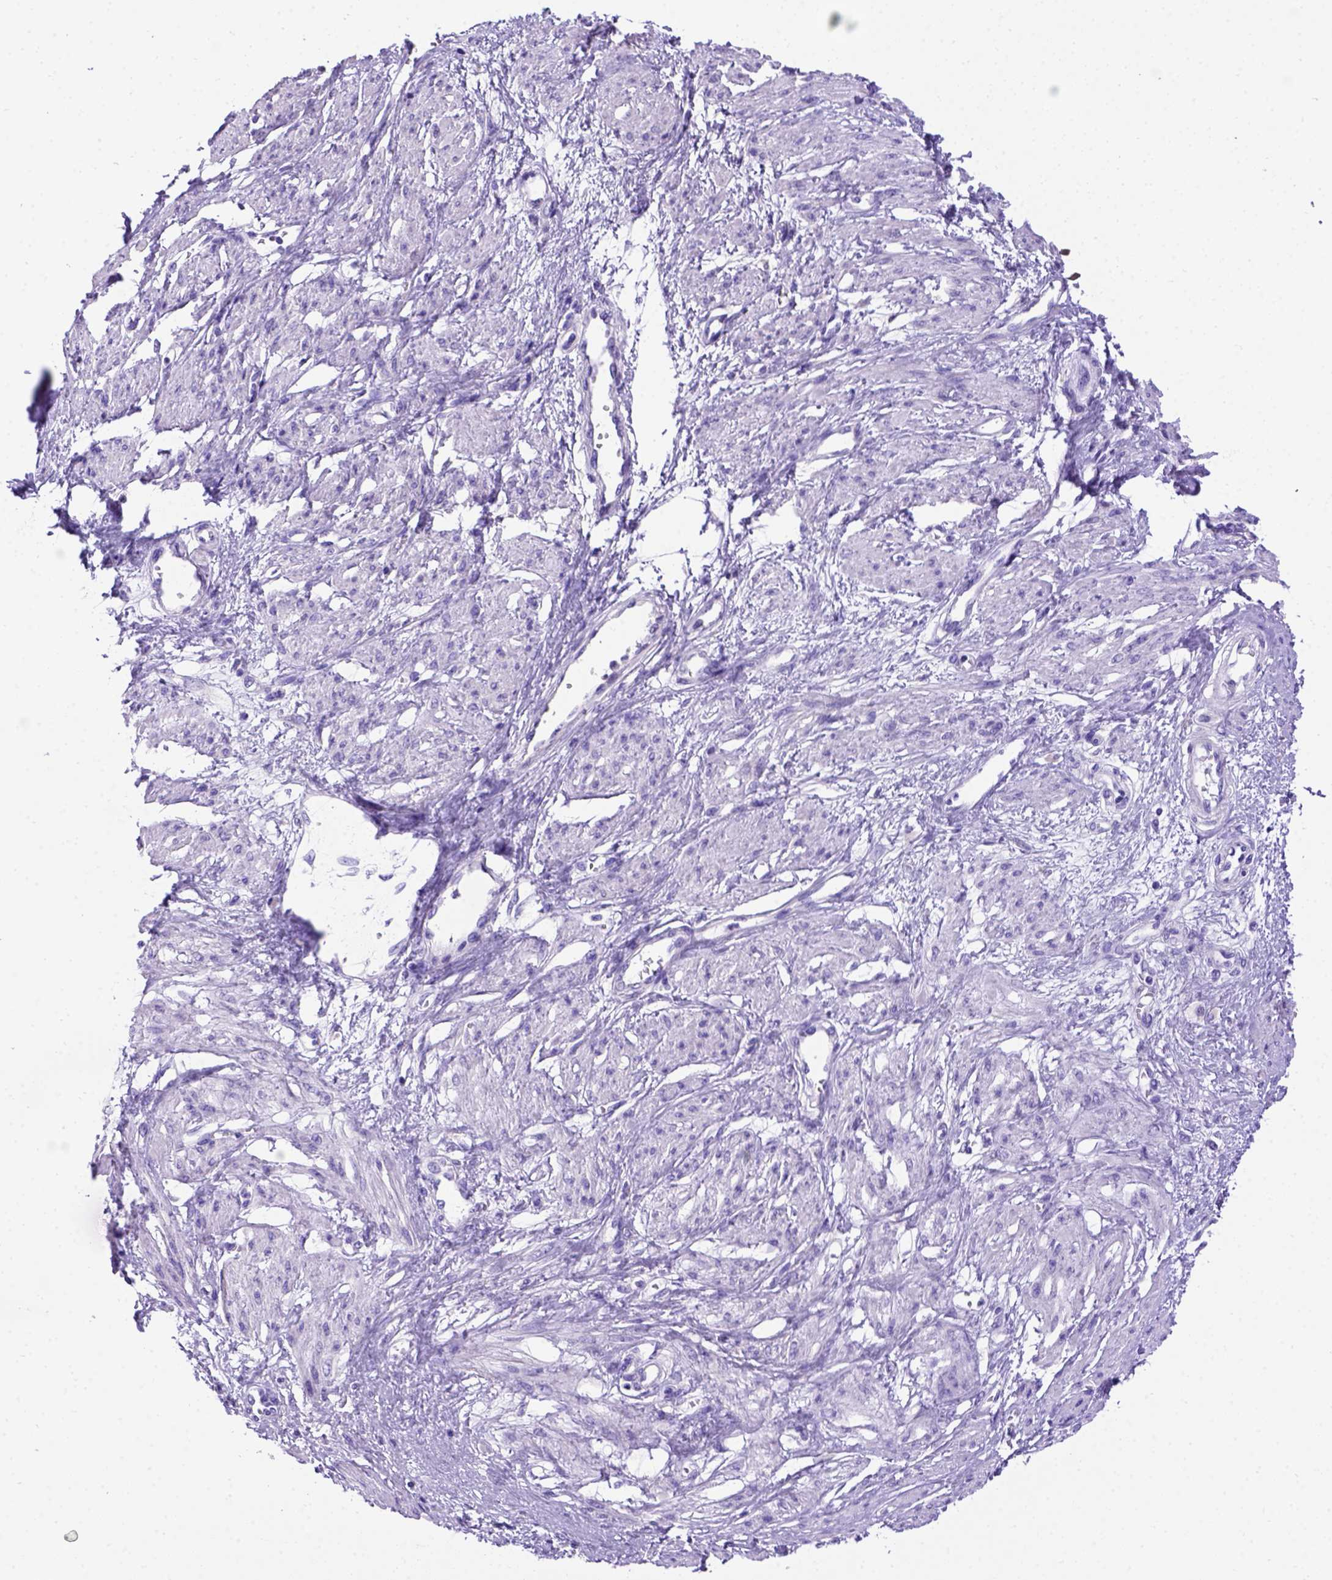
{"staining": {"intensity": "negative", "quantity": "none", "location": "none"}, "tissue": "smooth muscle", "cell_type": "Smooth muscle cells", "image_type": "normal", "snomed": [{"axis": "morphology", "description": "Normal tissue, NOS"}, {"axis": "topography", "description": "Smooth muscle"}, {"axis": "topography", "description": "Uterus"}], "caption": "Smooth muscle cells show no significant protein staining in normal smooth muscle.", "gene": "PTGES", "patient": {"sex": "female", "age": 39}}